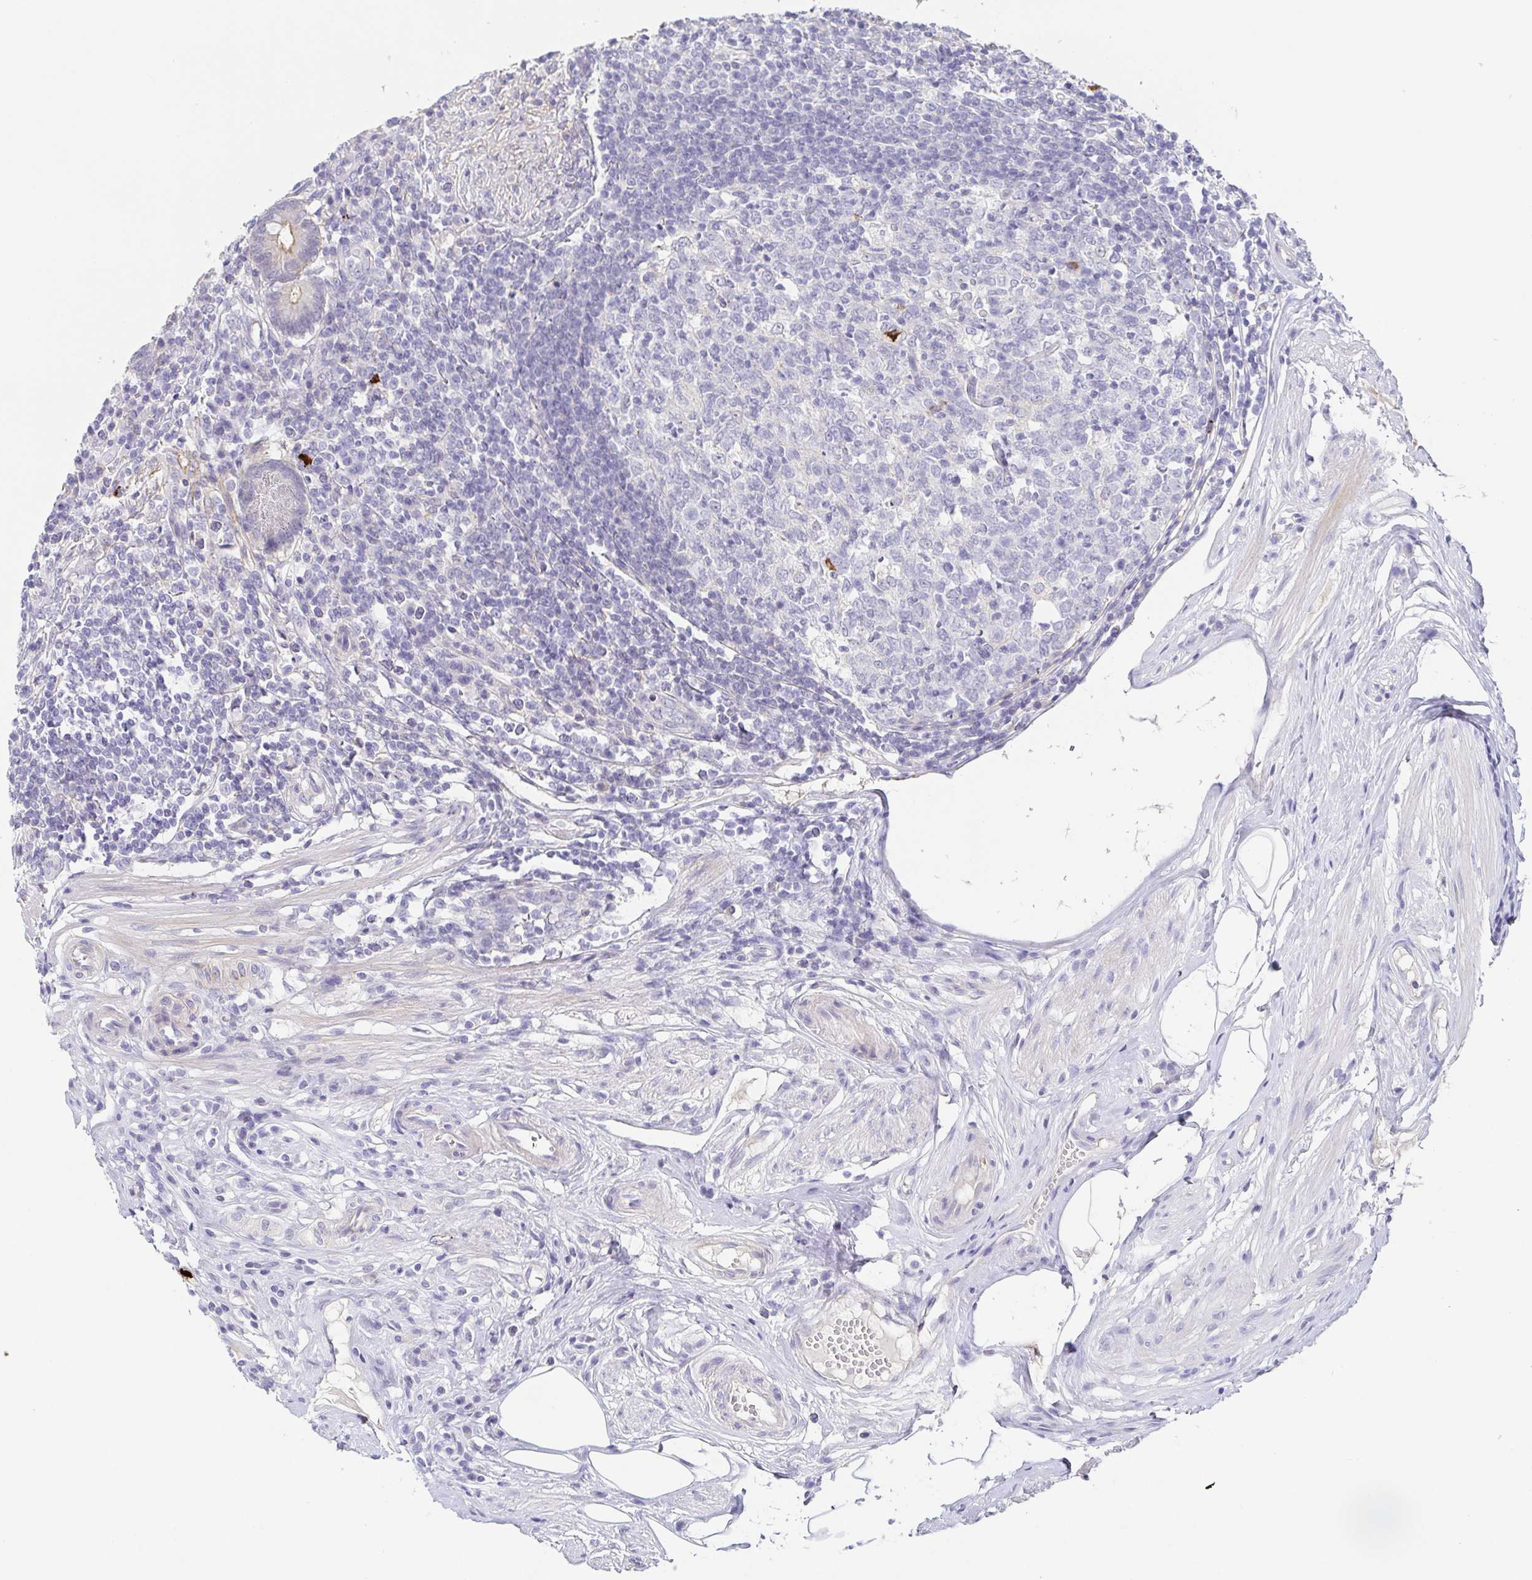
{"staining": {"intensity": "negative", "quantity": "none", "location": "none"}, "tissue": "appendix", "cell_type": "Glandular cells", "image_type": "normal", "snomed": [{"axis": "morphology", "description": "Normal tissue, NOS"}, {"axis": "topography", "description": "Appendix"}], "caption": "A micrograph of human appendix is negative for staining in glandular cells. (DAB (3,3'-diaminobenzidine) immunohistochemistry visualized using brightfield microscopy, high magnification).", "gene": "RNASE7", "patient": {"sex": "female", "age": 56}}